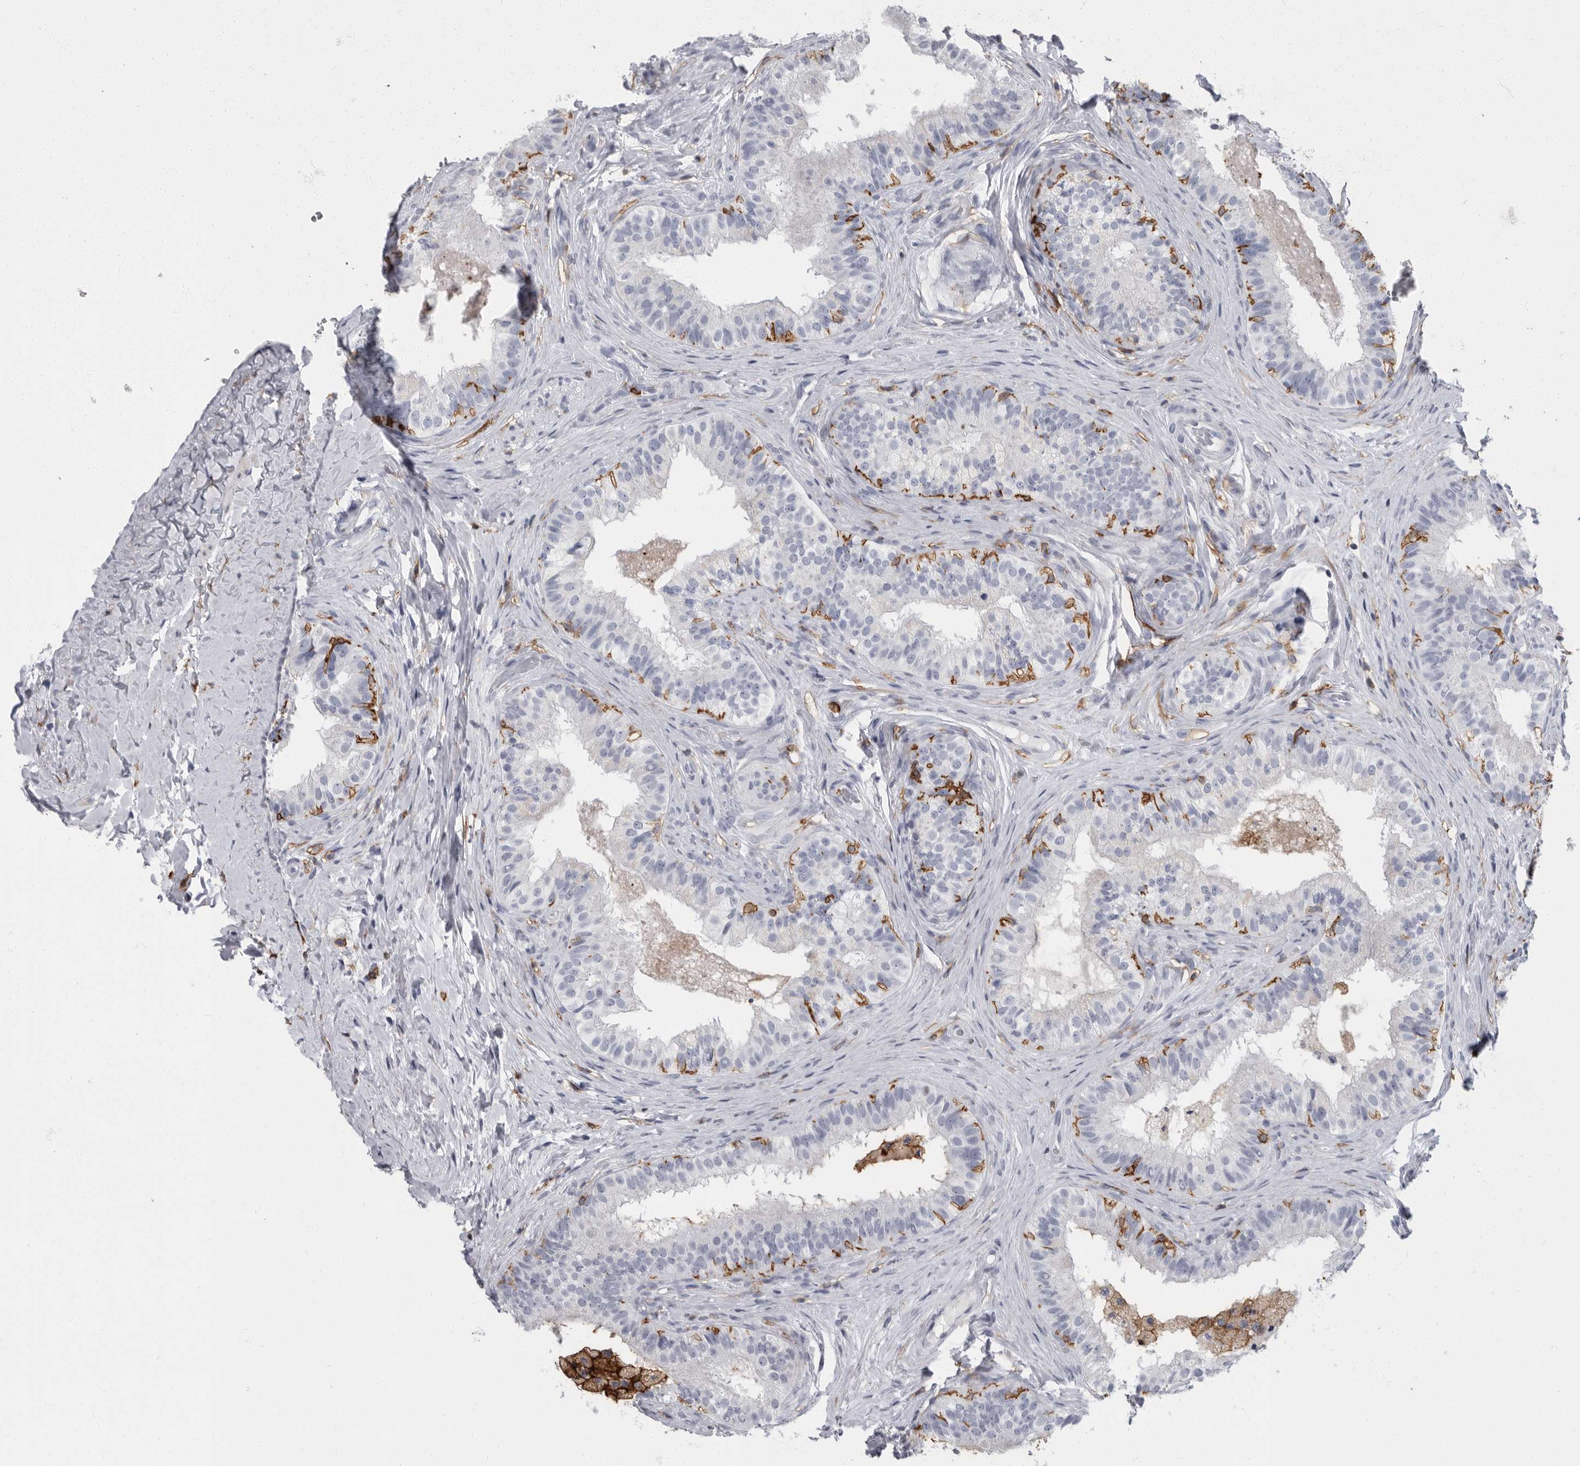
{"staining": {"intensity": "negative", "quantity": "none", "location": "none"}, "tissue": "epididymis", "cell_type": "Glandular cells", "image_type": "normal", "snomed": [{"axis": "morphology", "description": "Normal tissue, NOS"}, {"axis": "topography", "description": "Epididymis"}], "caption": "Glandular cells show no significant protein staining in normal epididymis. (DAB immunohistochemistry with hematoxylin counter stain).", "gene": "FCER1G", "patient": {"sex": "male", "age": 49}}